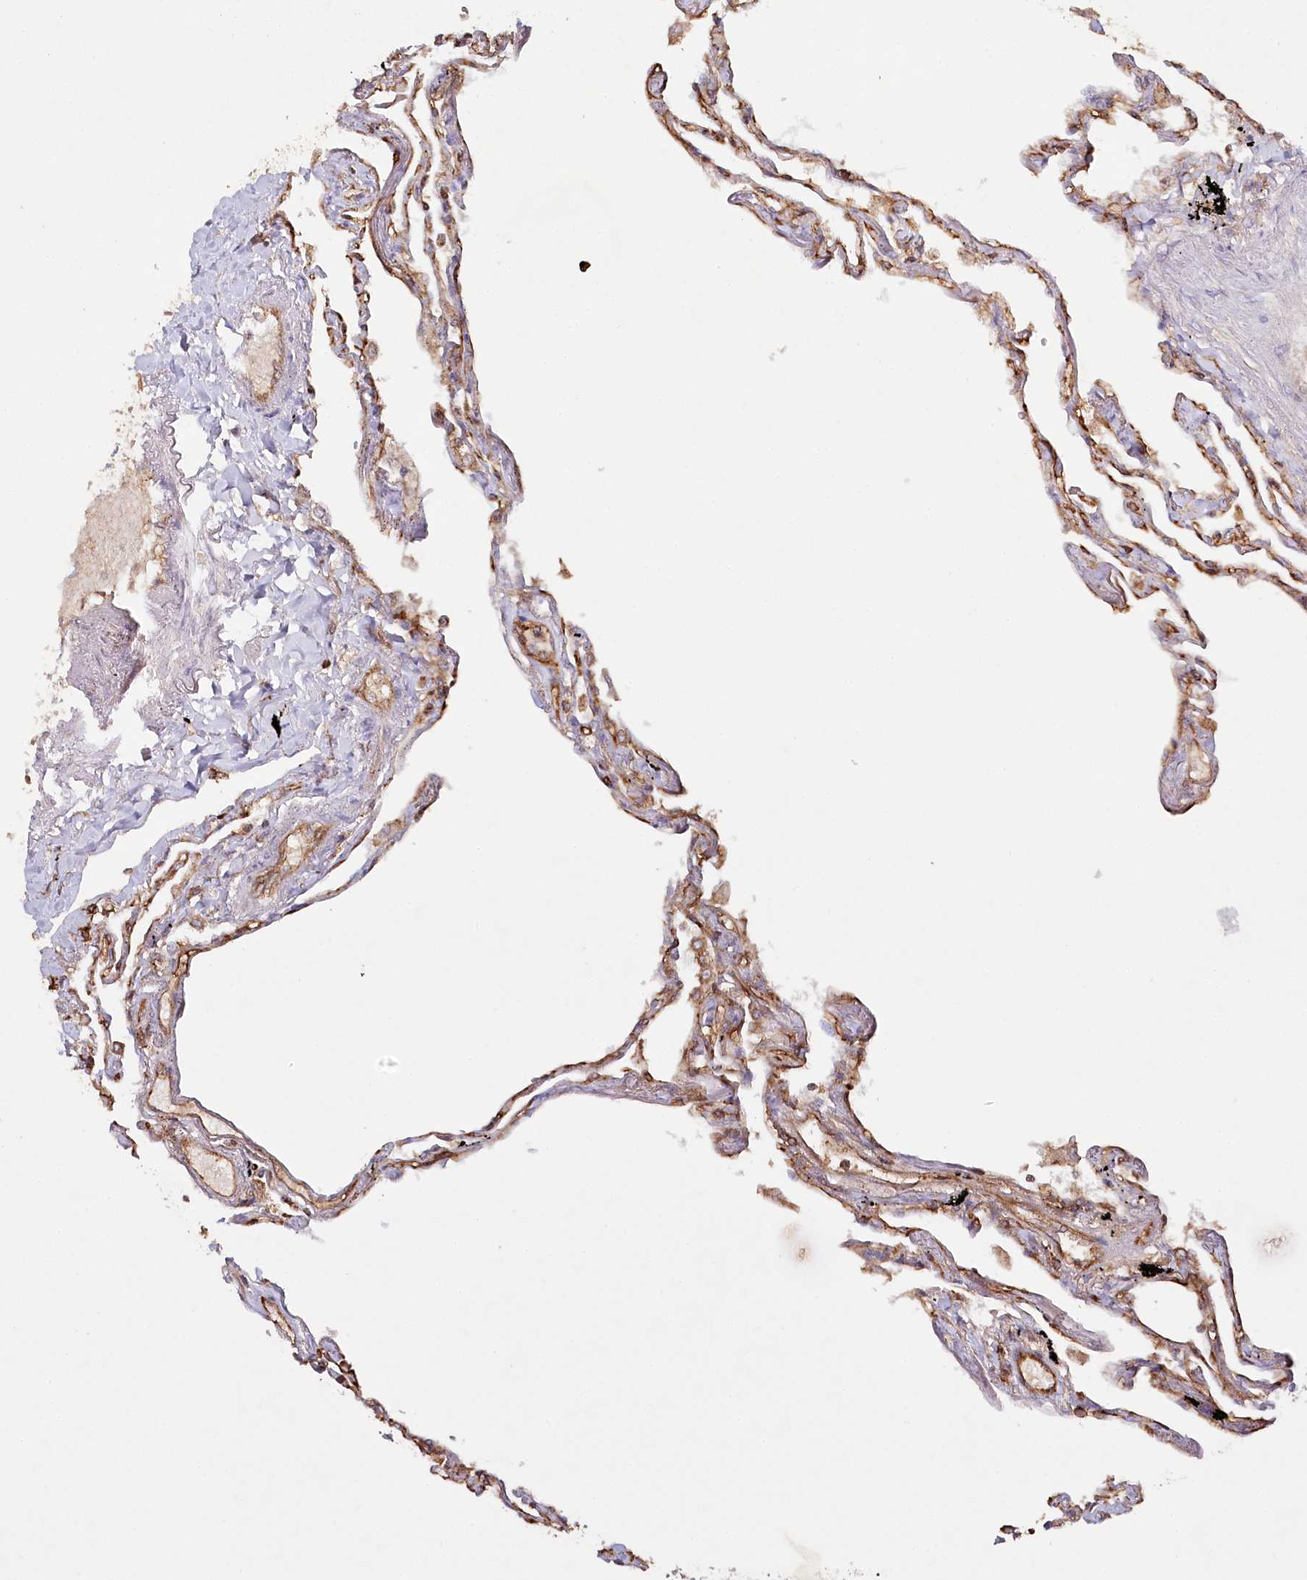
{"staining": {"intensity": "moderate", "quantity": ">75%", "location": "cytoplasmic/membranous"}, "tissue": "lung", "cell_type": "Alveolar cells", "image_type": "normal", "snomed": [{"axis": "morphology", "description": "Normal tissue, NOS"}, {"axis": "topography", "description": "Lung"}], "caption": "Immunohistochemical staining of unremarkable human lung reveals moderate cytoplasmic/membranous protein positivity in approximately >75% of alveolar cells. The staining was performed using DAB, with brown indicating positive protein expression. Nuclei are stained blue with hematoxylin.", "gene": "RBP5", "patient": {"sex": "female", "age": 67}}